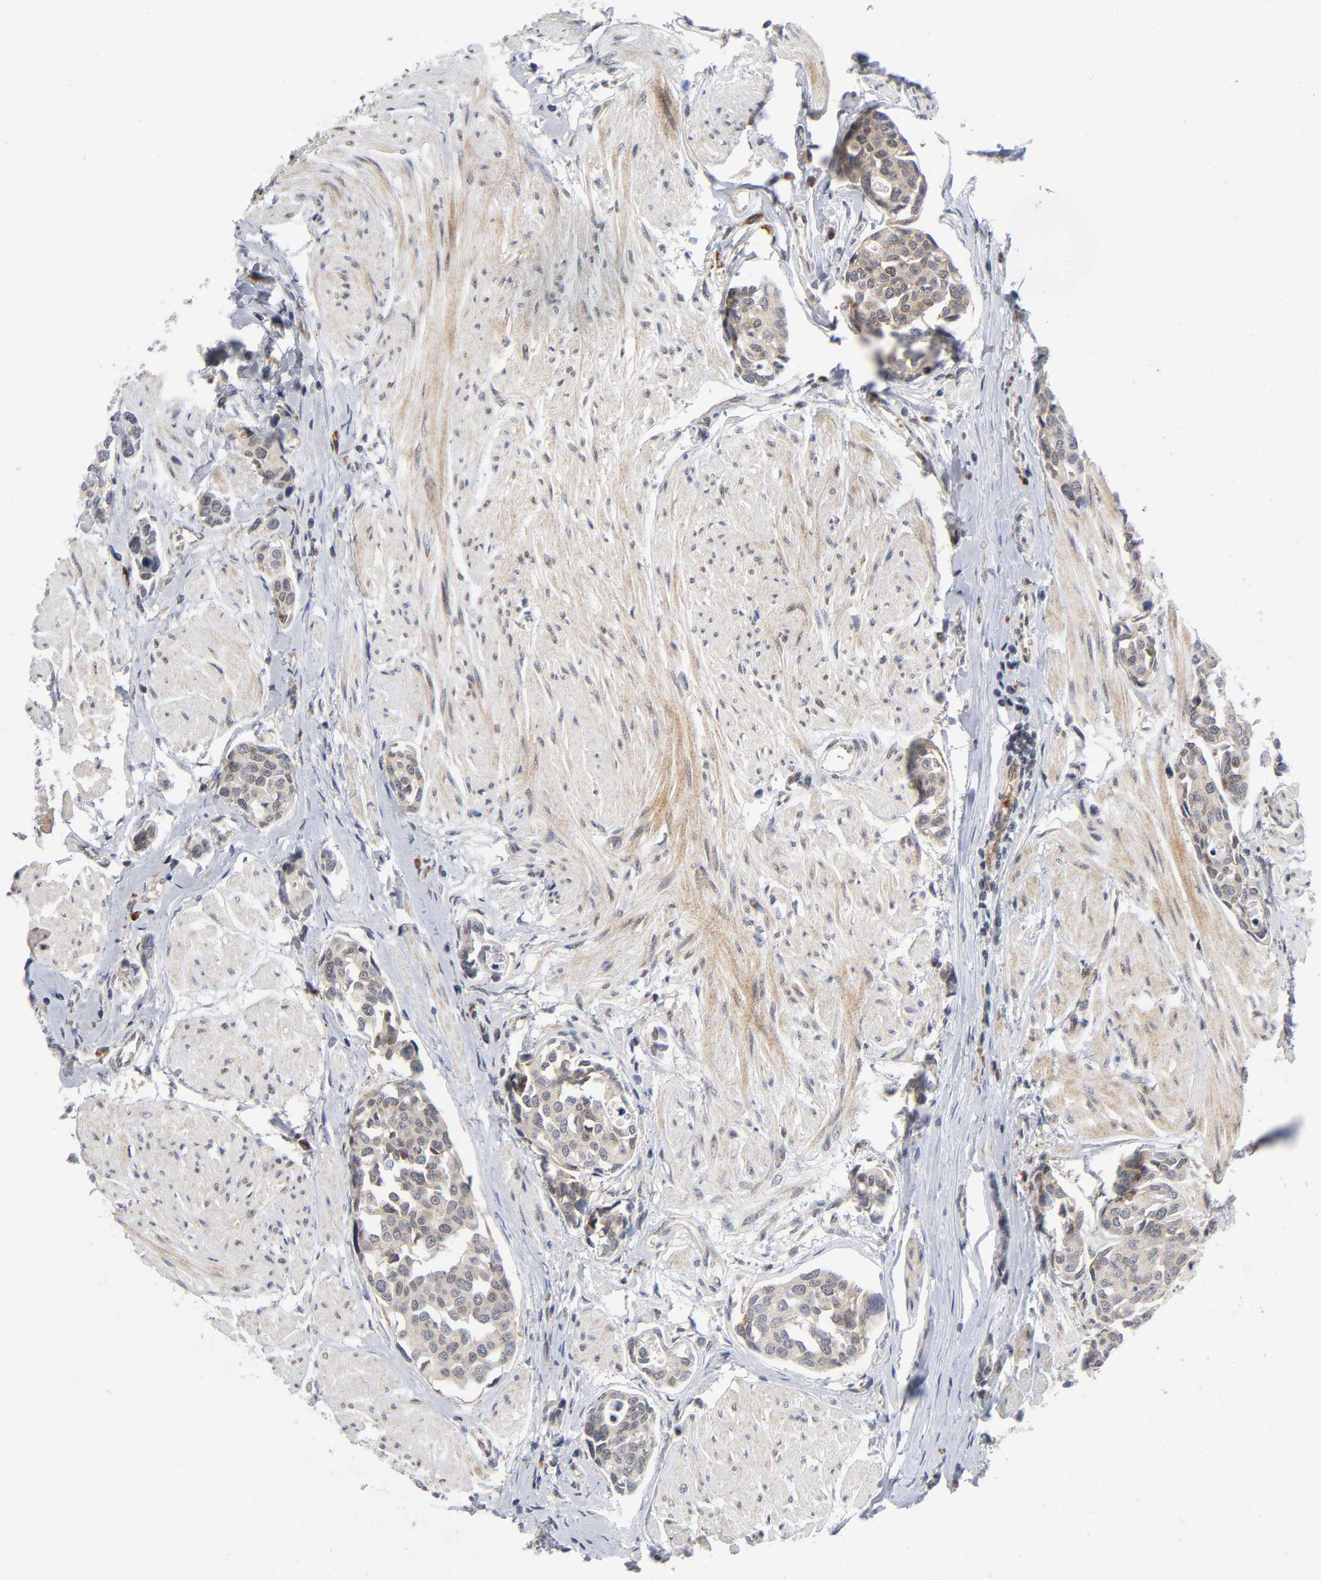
{"staining": {"intensity": "weak", "quantity": ">75%", "location": "cytoplasmic/membranous"}, "tissue": "urothelial cancer", "cell_type": "Tumor cells", "image_type": "cancer", "snomed": [{"axis": "morphology", "description": "Urothelial carcinoma, High grade"}, {"axis": "topography", "description": "Urinary bladder"}], "caption": "High-power microscopy captured an immunohistochemistry (IHC) image of urothelial cancer, revealing weak cytoplasmic/membranous staining in approximately >75% of tumor cells.", "gene": "EIF5", "patient": {"sex": "male", "age": 78}}